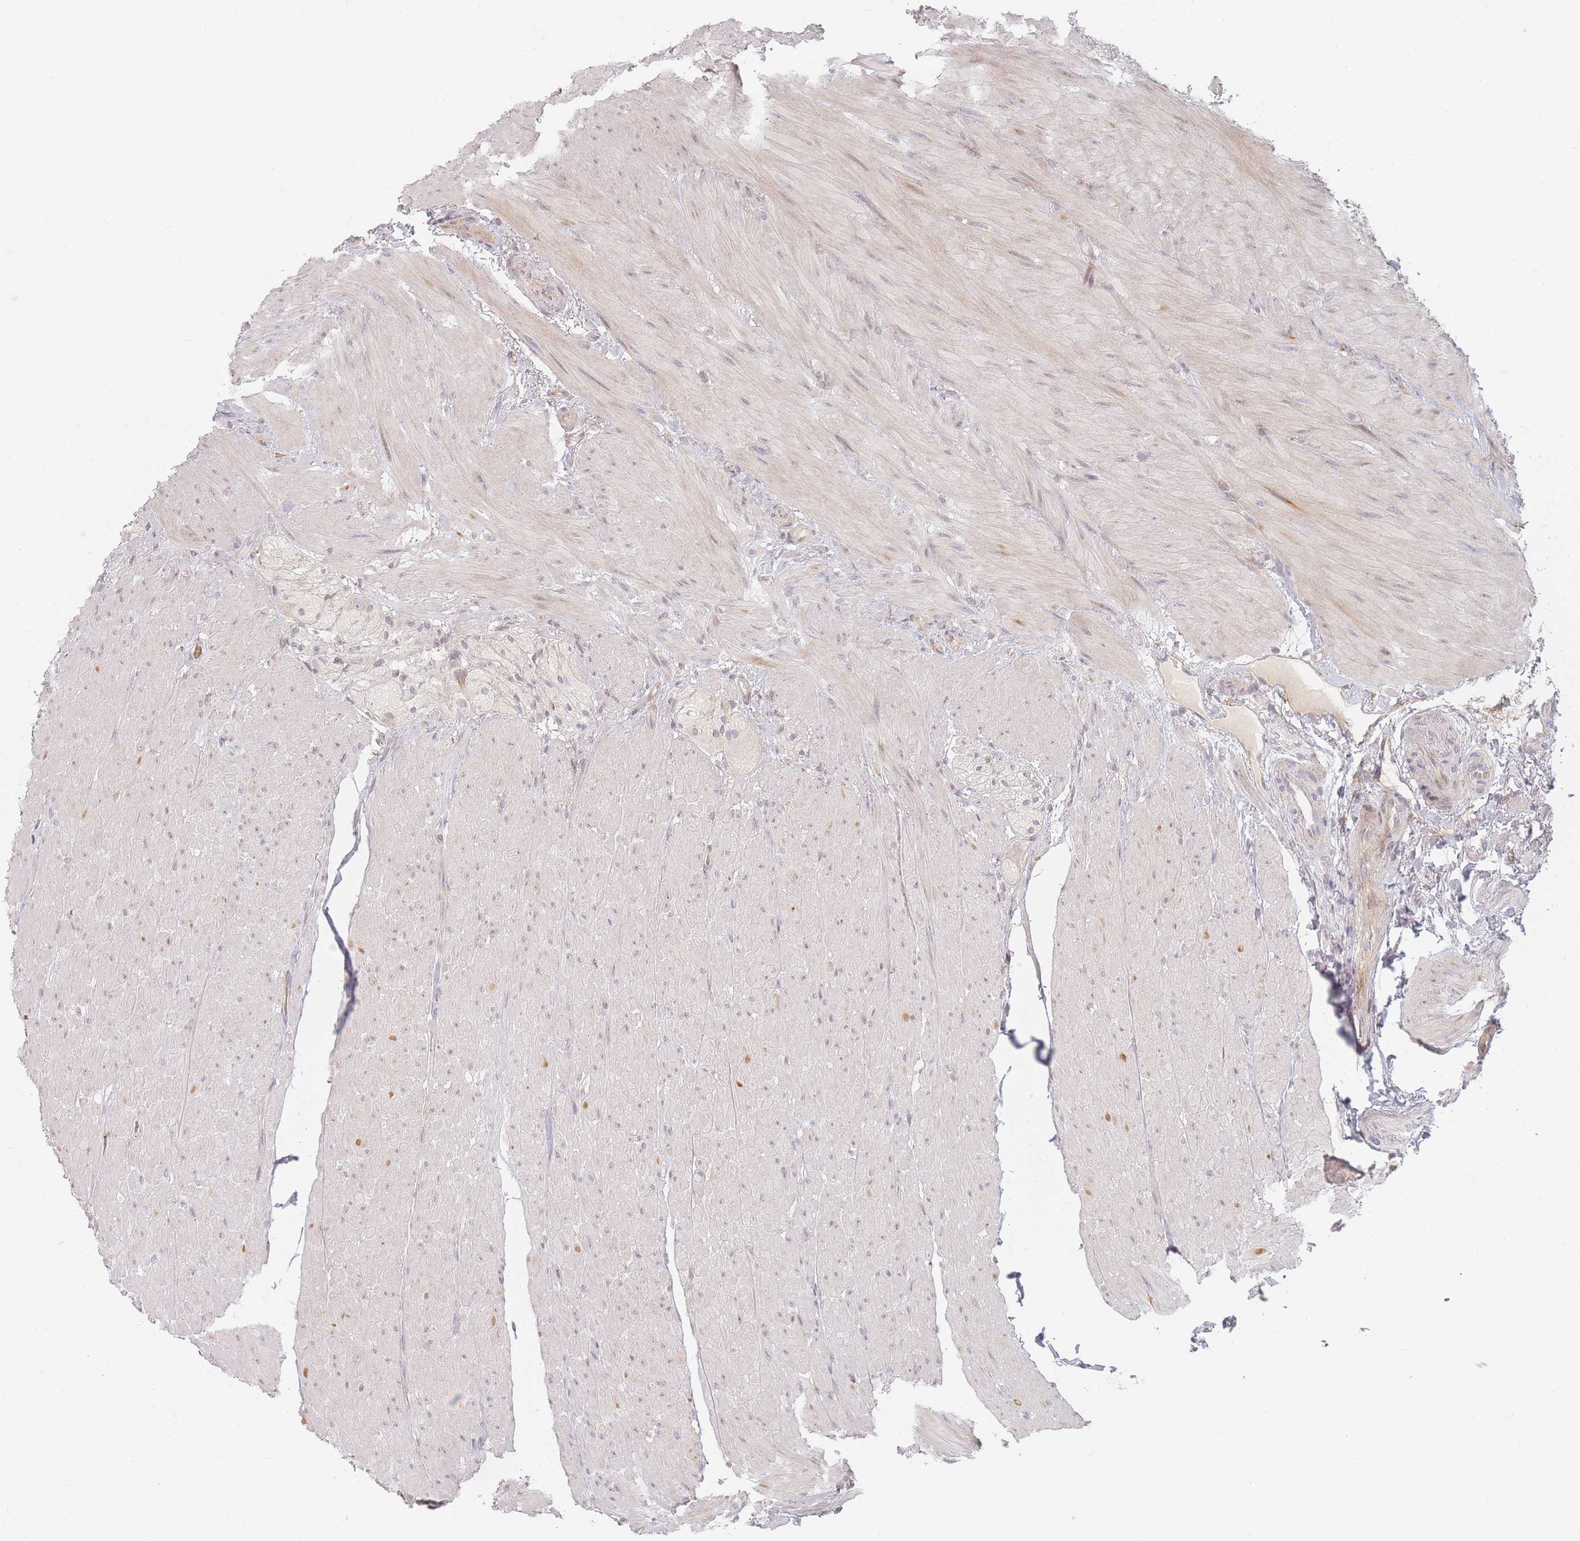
{"staining": {"intensity": "negative", "quantity": "none", "location": "none"}, "tissue": "colon", "cell_type": "Endothelial cells", "image_type": "normal", "snomed": [{"axis": "morphology", "description": "Normal tissue, NOS"}, {"axis": "topography", "description": "Colon"}], "caption": "Immunohistochemistry of normal colon exhibits no positivity in endothelial cells.", "gene": "ZKSCAN7", "patient": {"sex": "female", "age": 82}}